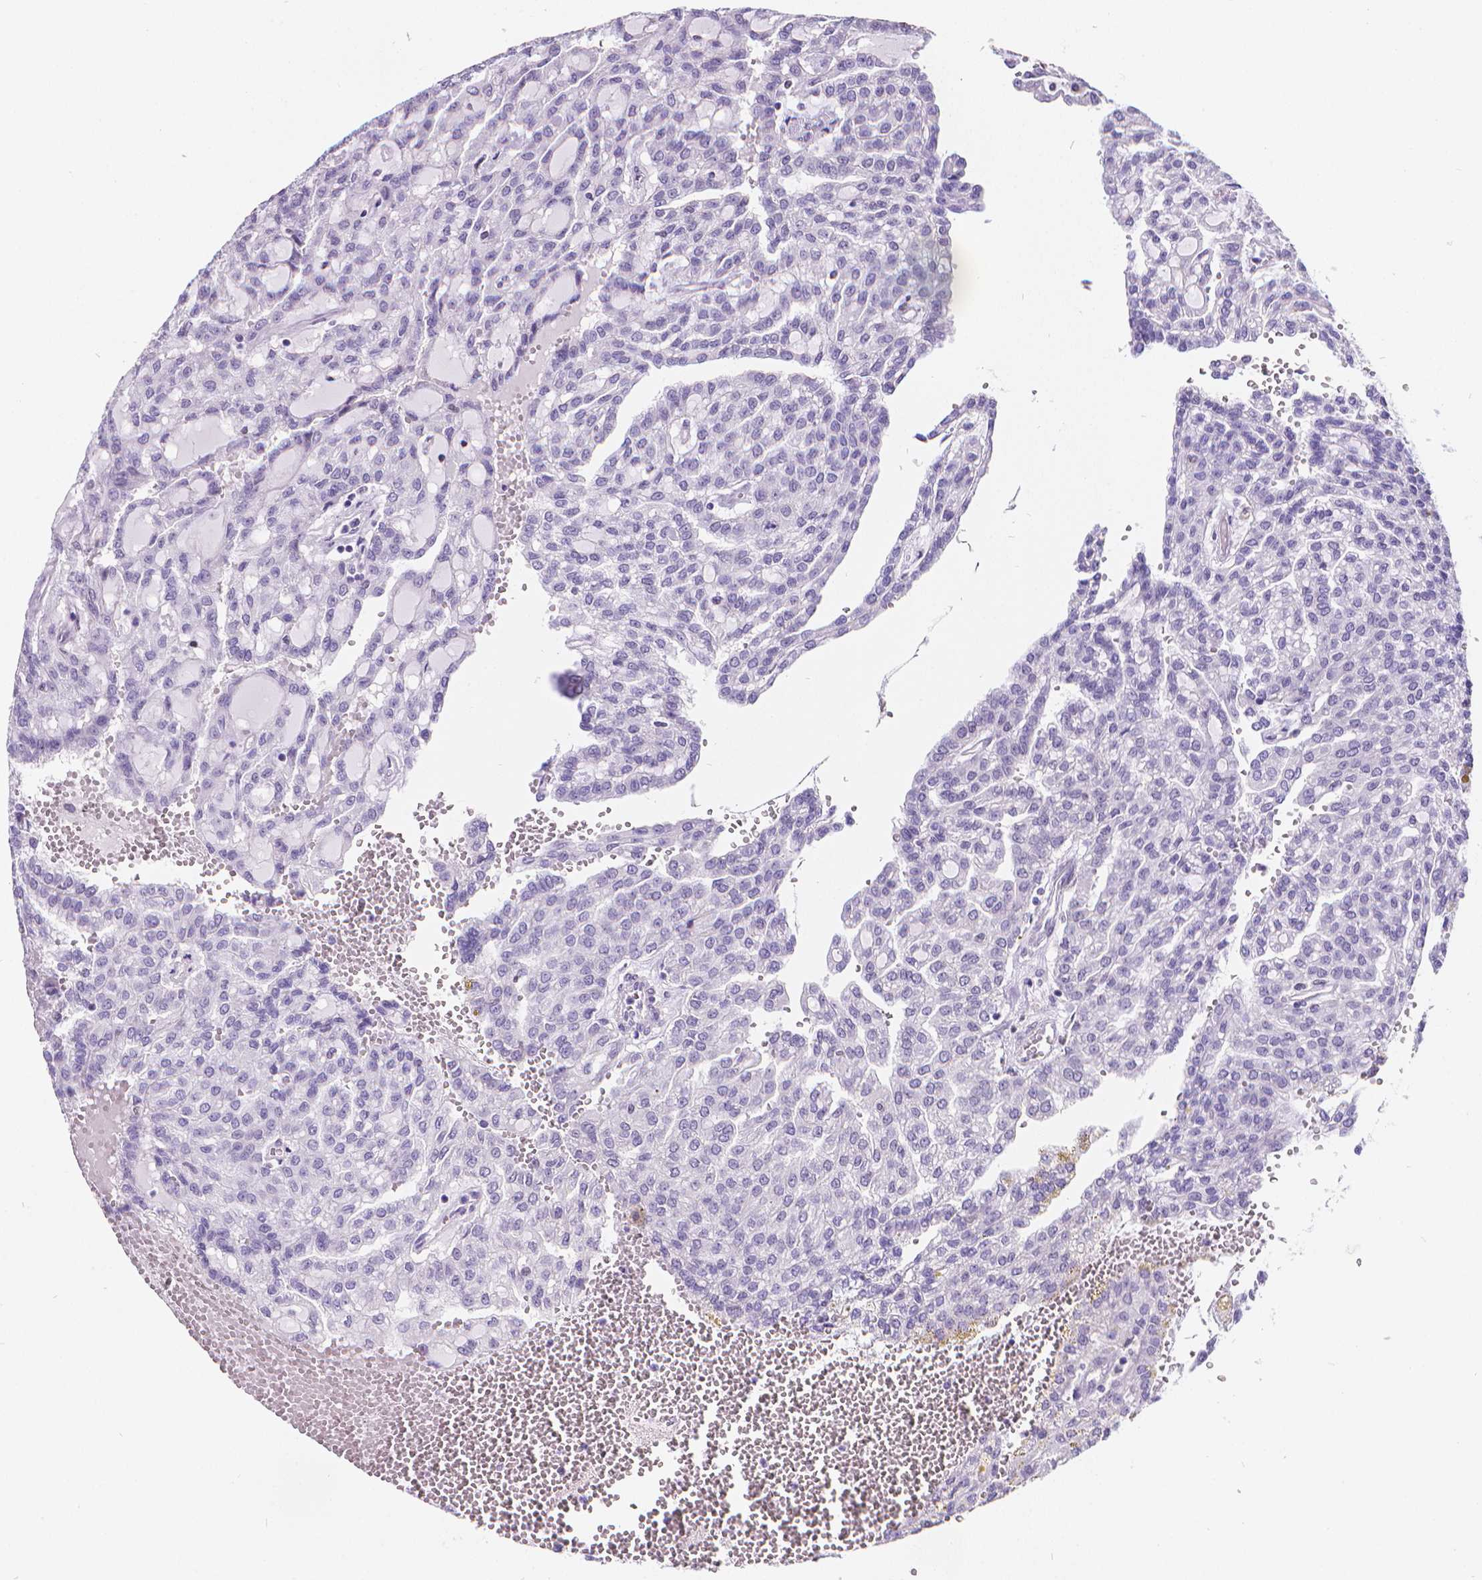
{"staining": {"intensity": "negative", "quantity": "none", "location": "none"}, "tissue": "renal cancer", "cell_type": "Tumor cells", "image_type": "cancer", "snomed": [{"axis": "morphology", "description": "Adenocarcinoma, NOS"}, {"axis": "topography", "description": "Kidney"}], "caption": "High magnification brightfield microscopy of renal adenocarcinoma stained with DAB (brown) and counterstained with hematoxylin (blue): tumor cells show no significant positivity.", "gene": "MEF2C", "patient": {"sex": "male", "age": 63}}